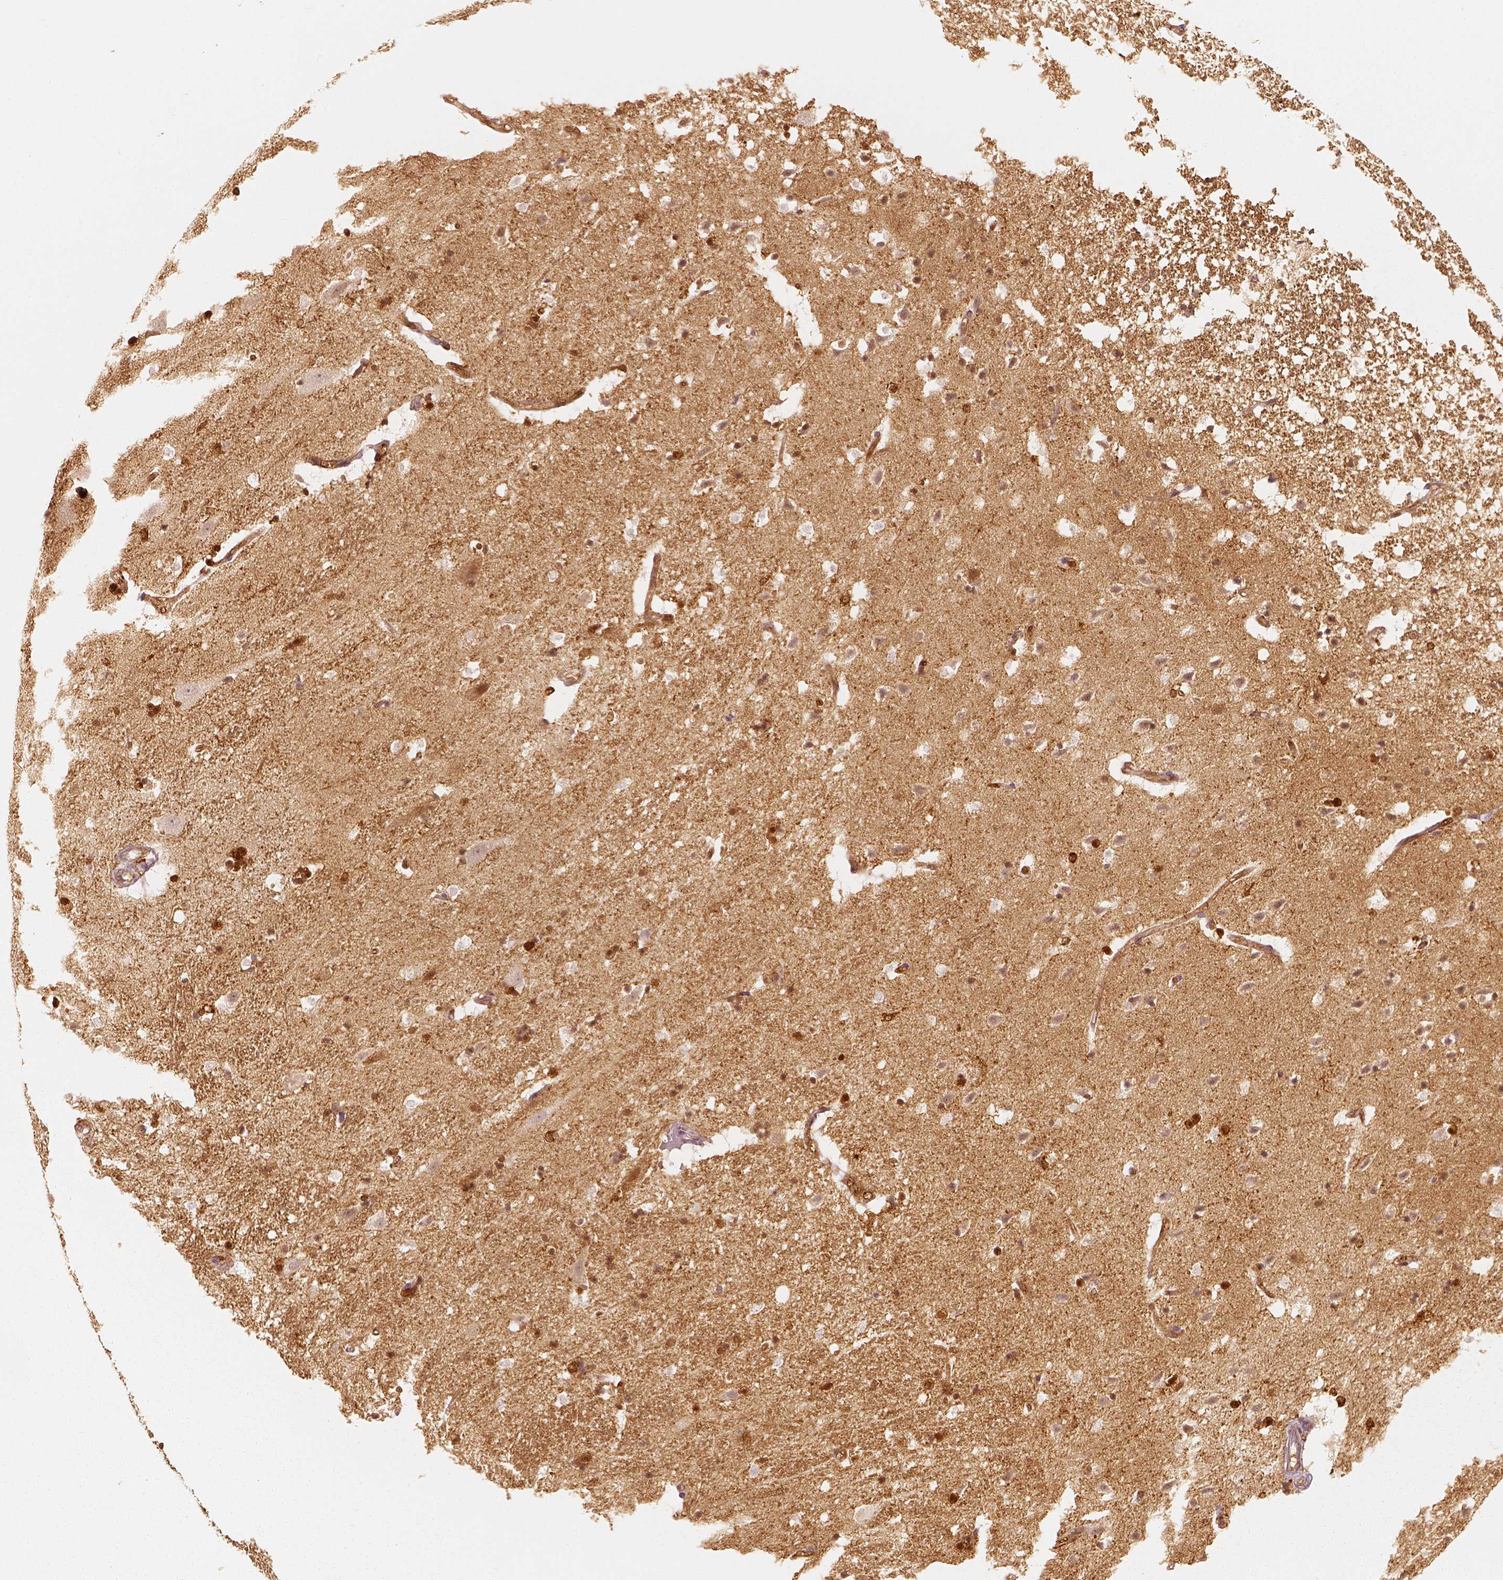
{"staining": {"intensity": "moderate", "quantity": ">75%", "location": "cytoplasmic/membranous"}, "tissue": "hippocampus", "cell_type": "Glial cells", "image_type": "normal", "snomed": [{"axis": "morphology", "description": "Normal tissue, NOS"}, {"axis": "topography", "description": "Hippocampus"}], "caption": "Moderate cytoplasmic/membranous protein staining is present in about >75% of glial cells in hippocampus.", "gene": "FSCN1", "patient": {"sex": "male", "age": 49}}